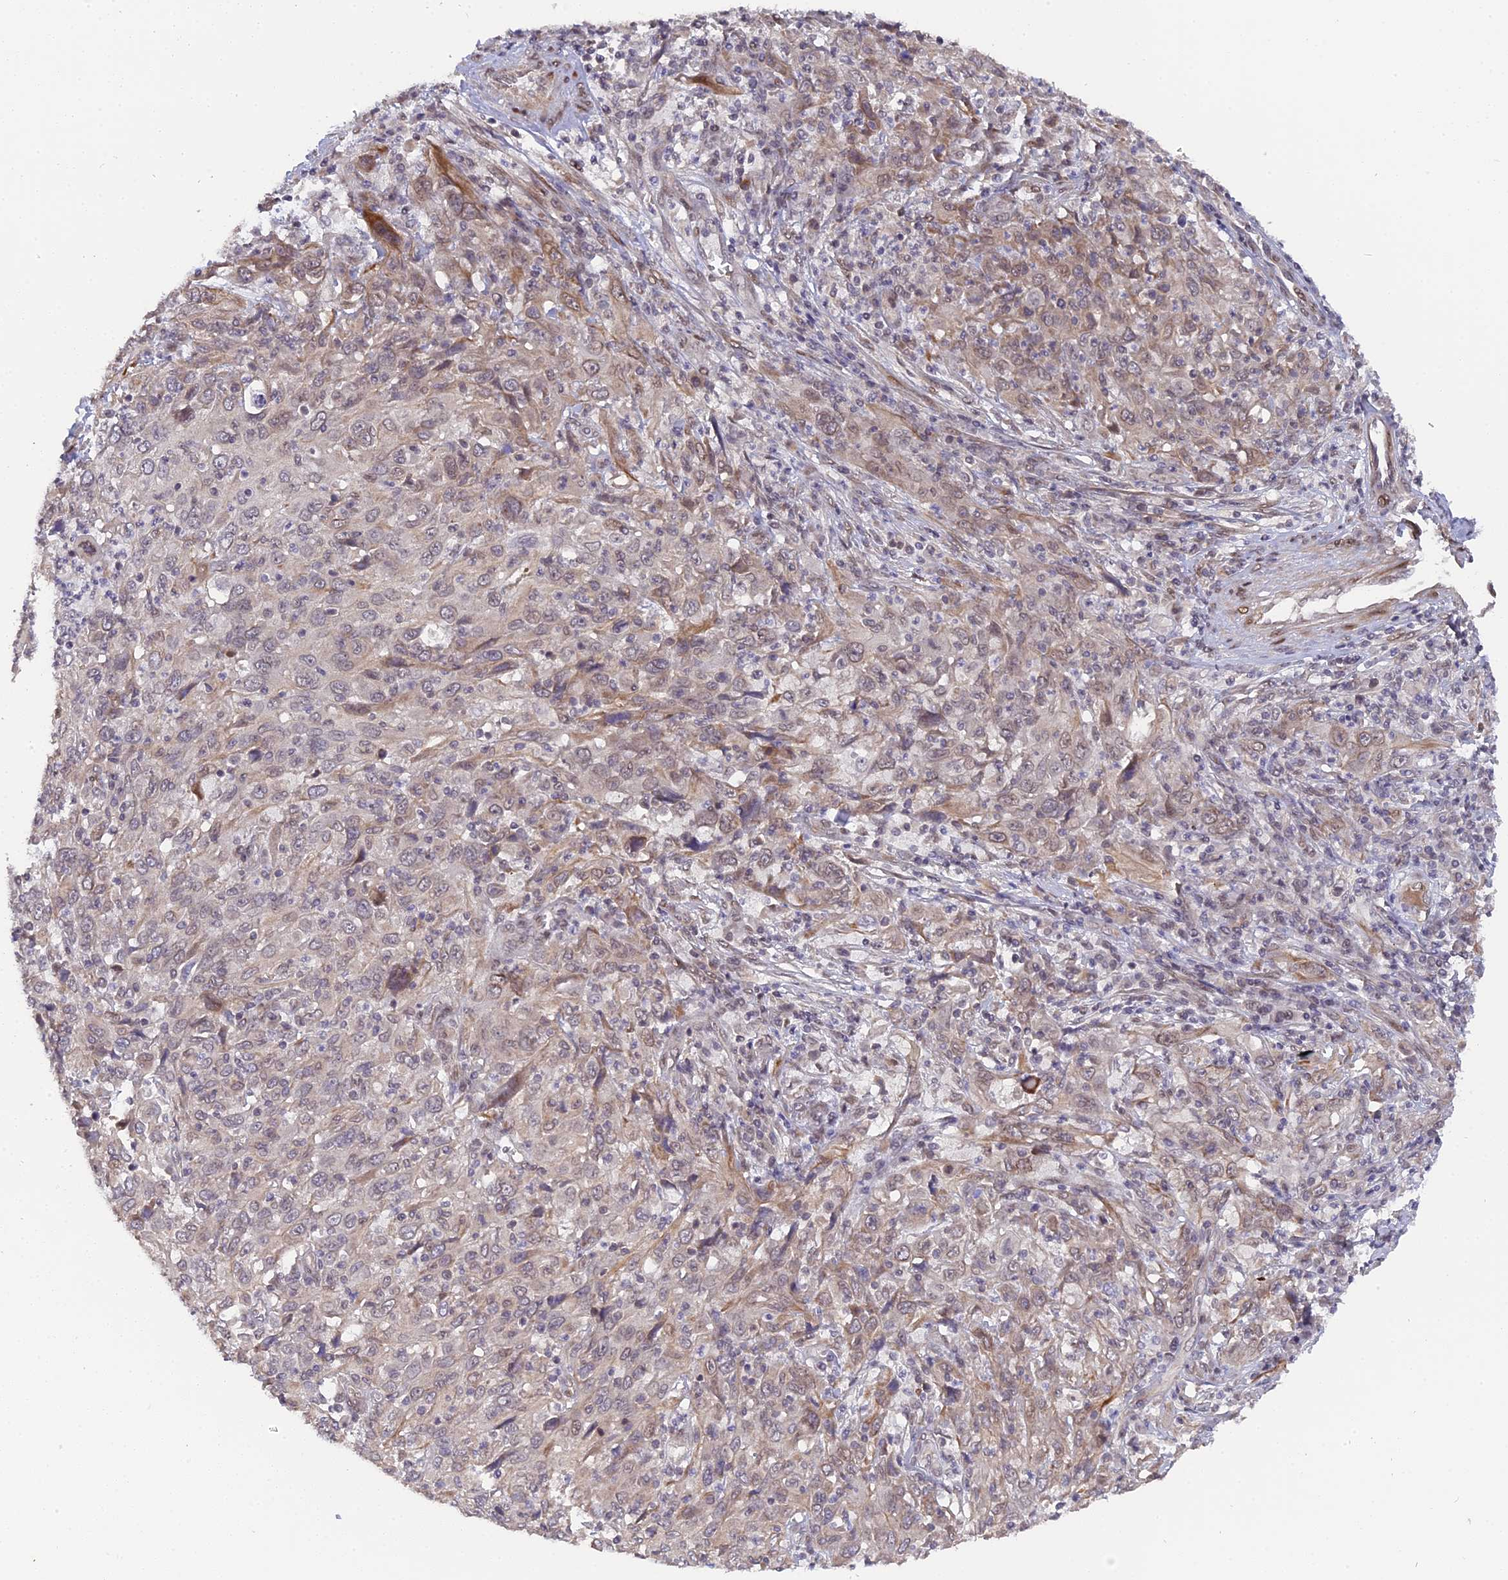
{"staining": {"intensity": "moderate", "quantity": "<25%", "location": "cytoplasmic/membranous,nuclear"}, "tissue": "cervical cancer", "cell_type": "Tumor cells", "image_type": "cancer", "snomed": [{"axis": "morphology", "description": "Squamous cell carcinoma, NOS"}, {"axis": "topography", "description": "Cervix"}], "caption": "Human cervical squamous cell carcinoma stained with a brown dye demonstrates moderate cytoplasmic/membranous and nuclear positive expression in about <25% of tumor cells.", "gene": "PYGO1", "patient": {"sex": "female", "age": 46}}